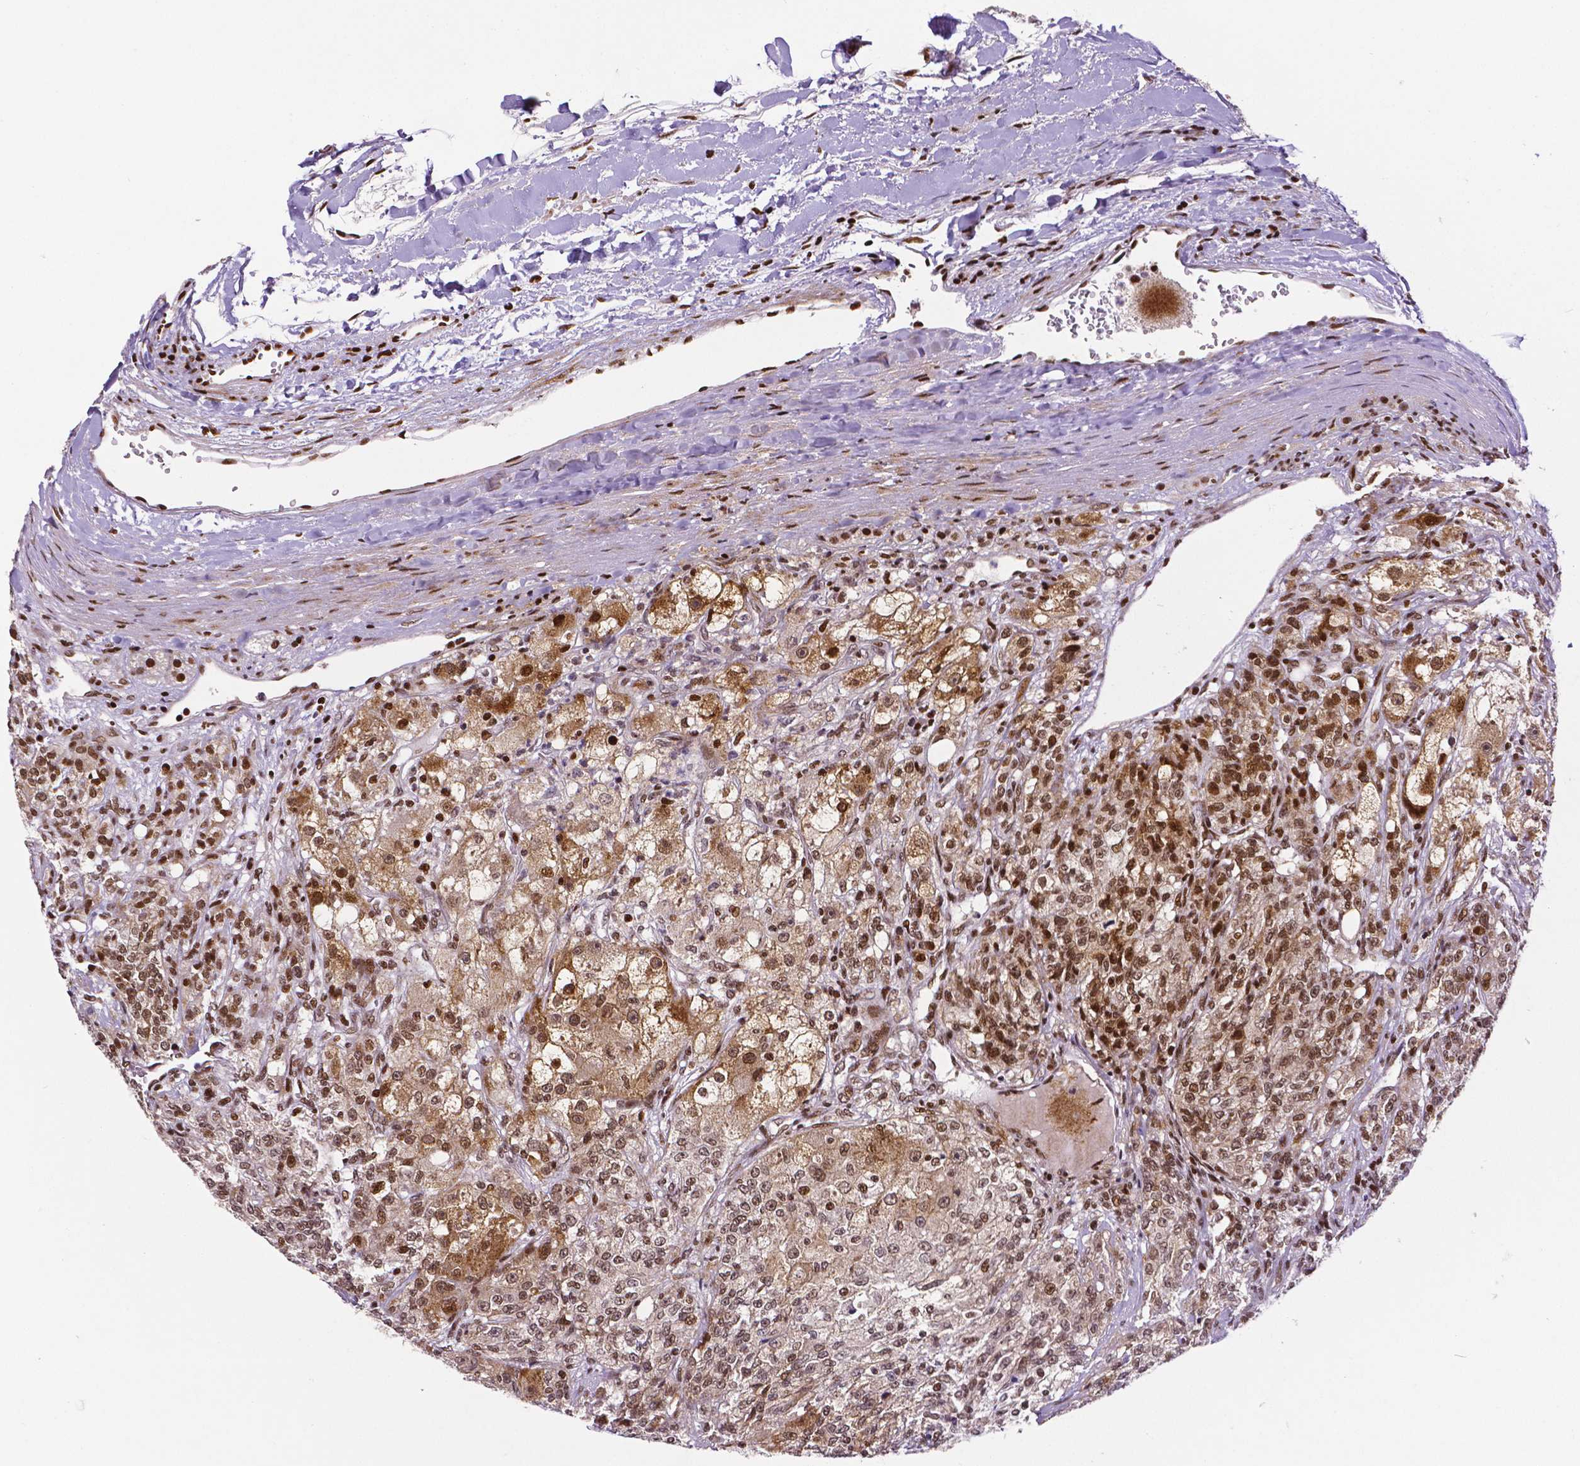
{"staining": {"intensity": "moderate", "quantity": ">75%", "location": "cytoplasmic/membranous,nuclear"}, "tissue": "renal cancer", "cell_type": "Tumor cells", "image_type": "cancer", "snomed": [{"axis": "morphology", "description": "Adenocarcinoma, NOS"}, {"axis": "topography", "description": "Kidney"}], "caption": "Protein expression analysis of human adenocarcinoma (renal) reveals moderate cytoplasmic/membranous and nuclear expression in approximately >75% of tumor cells. (Stains: DAB in brown, nuclei in blue, Microscopy: brightfield microscopy at high magnification).", "gene": "CTCF", "patient": {"sex": "female", "age": 63}}